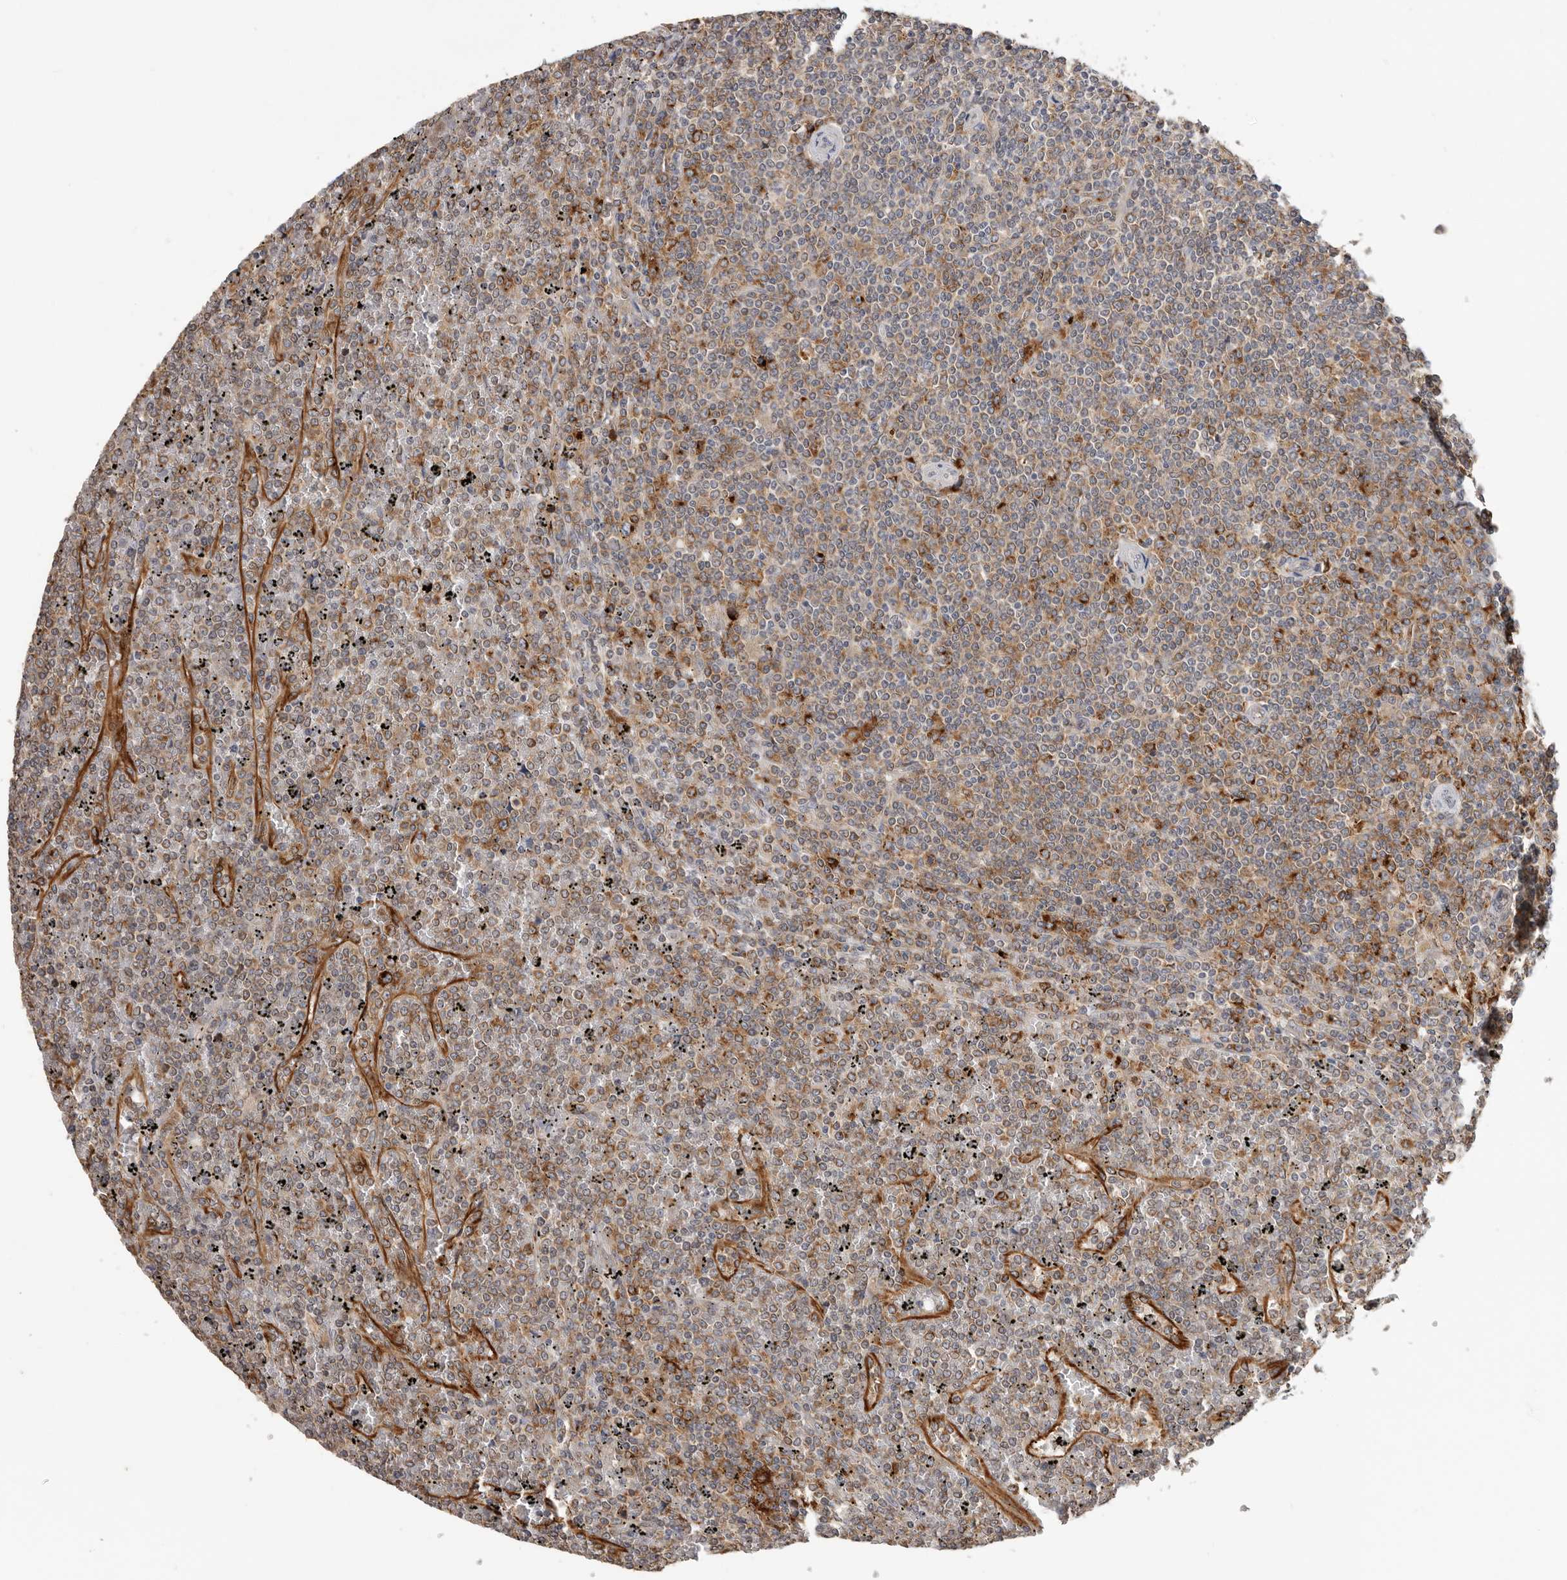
{"staining": {"intensity": "moderate", "quantity": ">75%", "location": "cytoplasmic/membranous"}, "tissue": "lymphoma", "cell_type": "Tumor cells", "image_type": "cancer", "snomed": [{"axis": "morphology", "description": "Malignant lymphoma, non-Hodgkin's type, Low grade"}, {"axis": "topography", "description": "Spleen"}], "caption": "Lymphoma tissue shows moderate cytoplasmic/membranous expression in about >75% of tumor cells", "gene": "TFRC", "patient": {"sex": "female", "age": 19}}